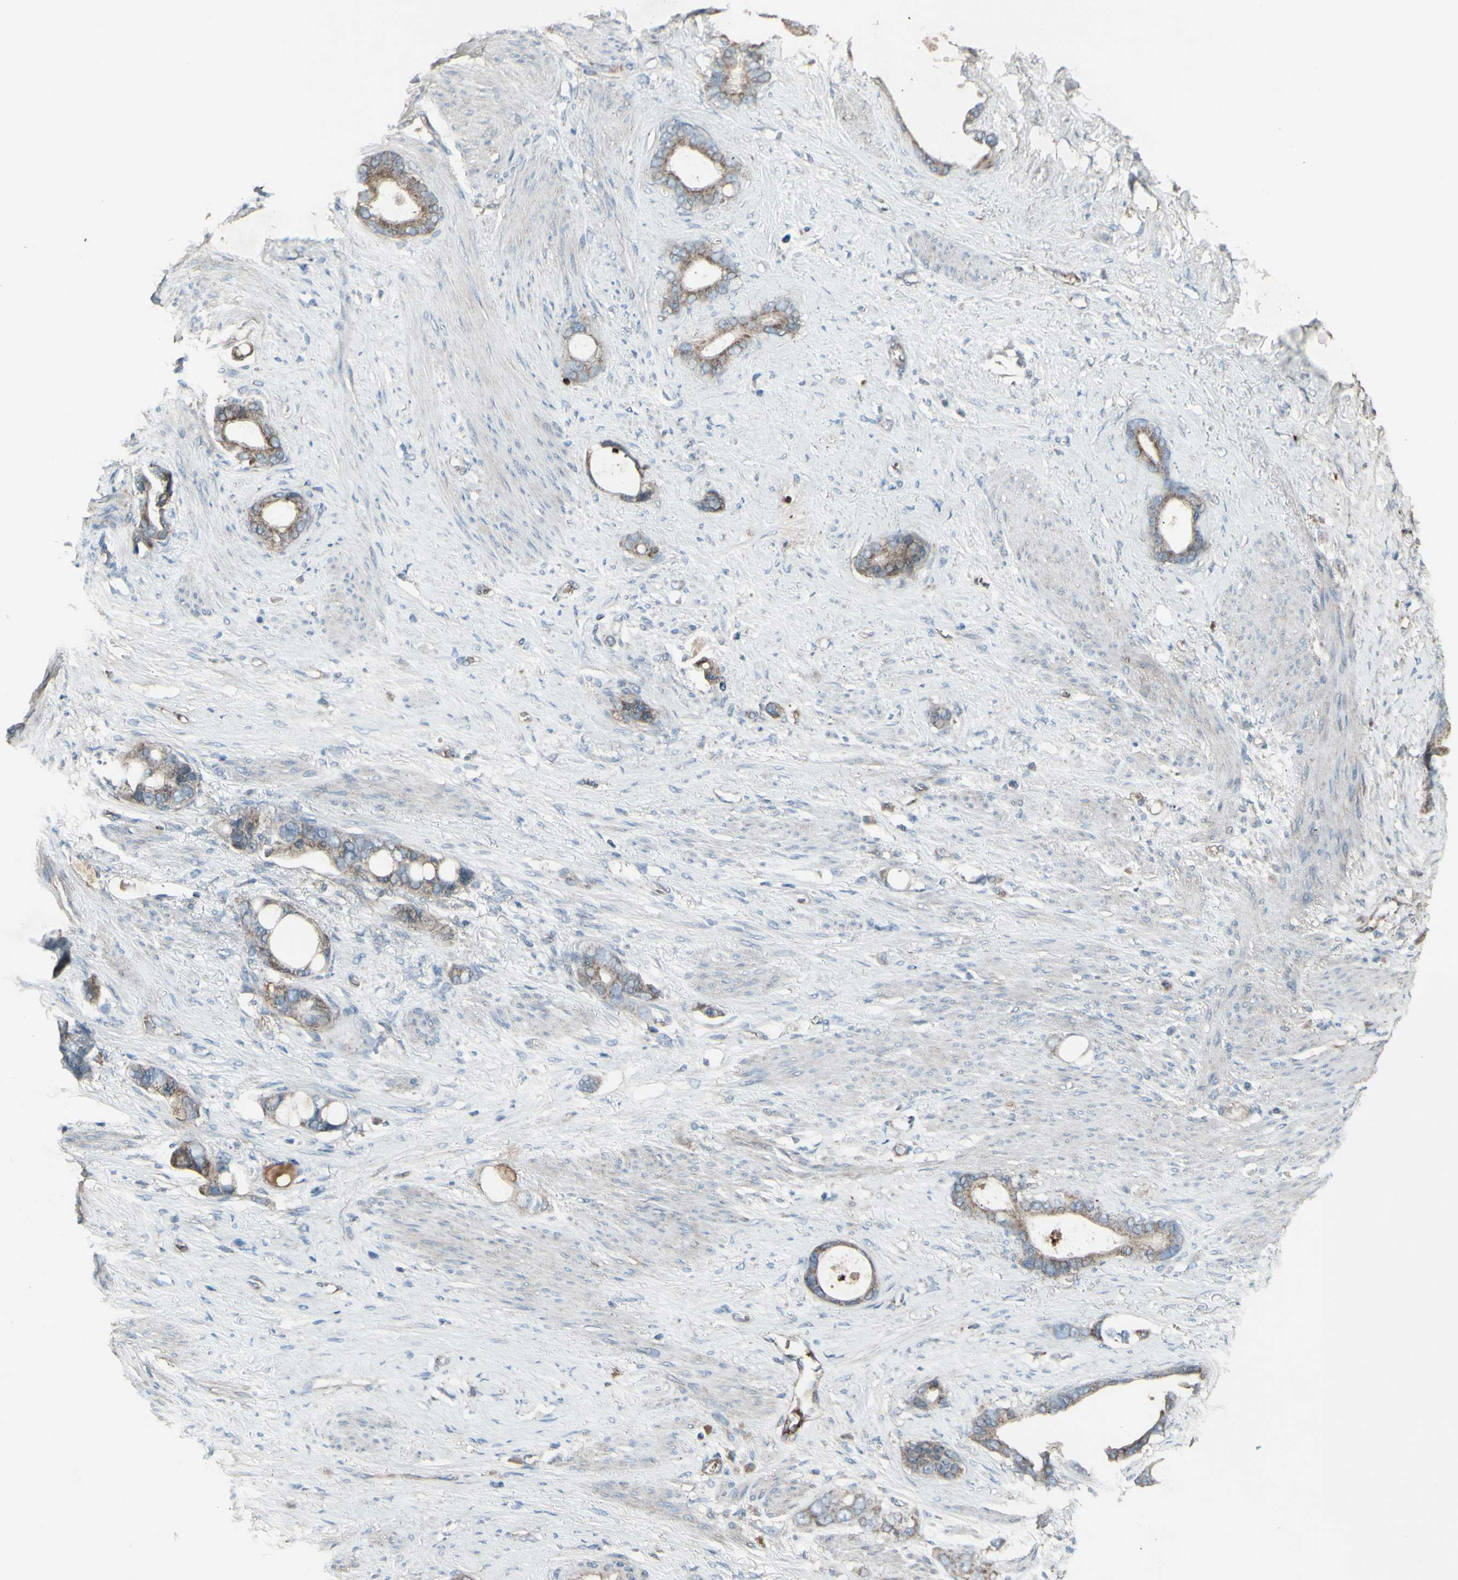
{"staining": {"intensity": "weak", "quantity": ">75%", "location": "cytoplasmic/membranous"}, "tissue": "stomach cancer", "cell_type": "Tumor cells", "image_type": "cancer", "snomed": [{"axis": "morphology", "description": "Adenocarcinoma, NOS"}, {"axis": "topography", "description": "Stomach"}], "caption": "Stomach adenocarcinoma tissue shows weak cytoplasmic/membranous expression in about >75% of tumor cells, visualized by immunohistochemistry.", "gene": "SHC1", "patient": {"sex": "female", "age": 75}}